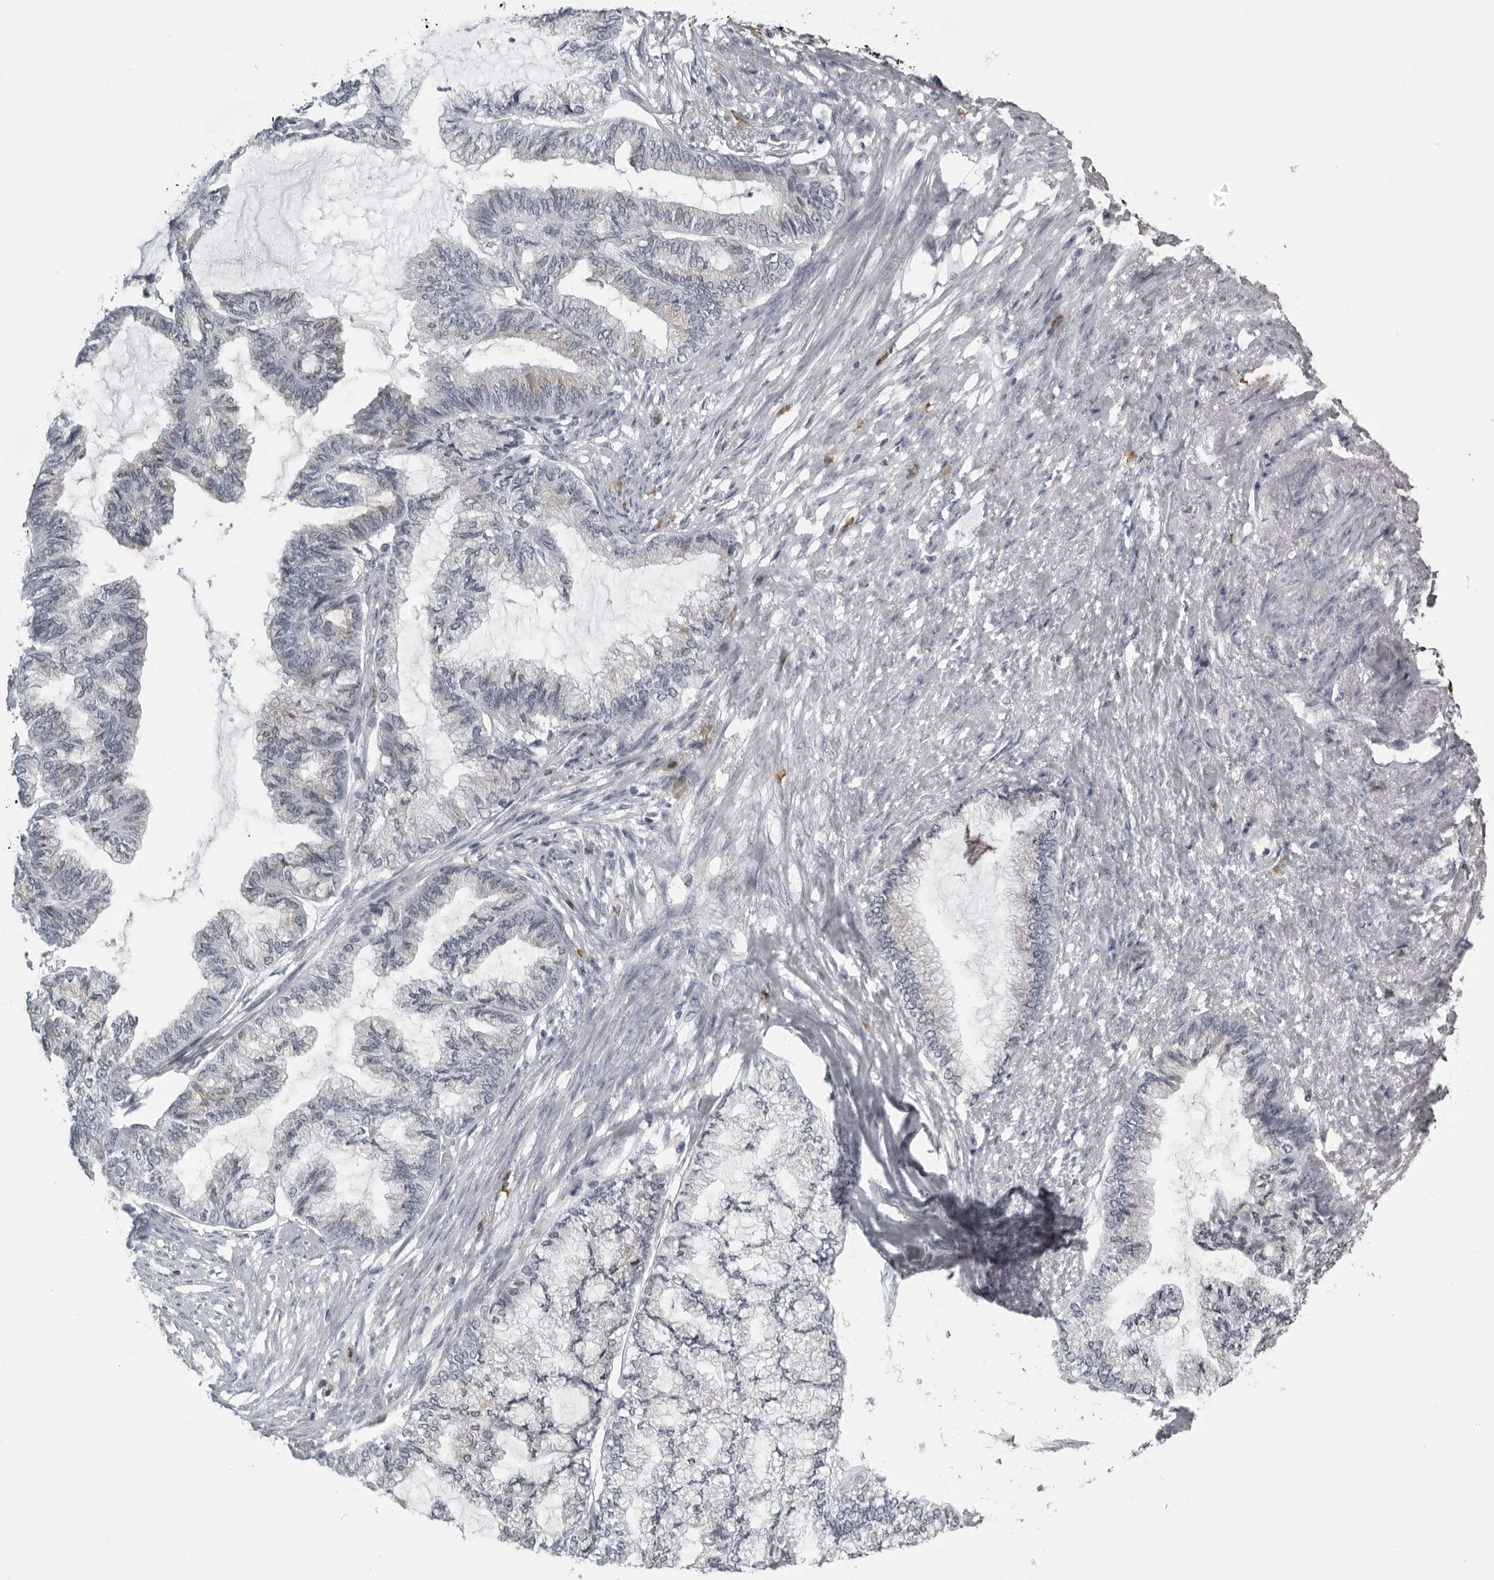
{"staining": {"intensity": "negative", "quantity": "none", "location": "none"}, "tissue": "endometrial cancer", "cell_type": "Tumor cells", "image_type": "cancer", "snomed": [{"axis": "morphology", "description": "Adenocarcinoma, NOS"}, {"axis": "topography", "description": "Endometrium"}], "caption": "High power microscopy photomicrograph of an IHC image of adenocarcinoma (endometrial), revealing no significant staining in tumor cells.", "gene": "RTCA", "patient": {"sex": "female", "age": 86}}